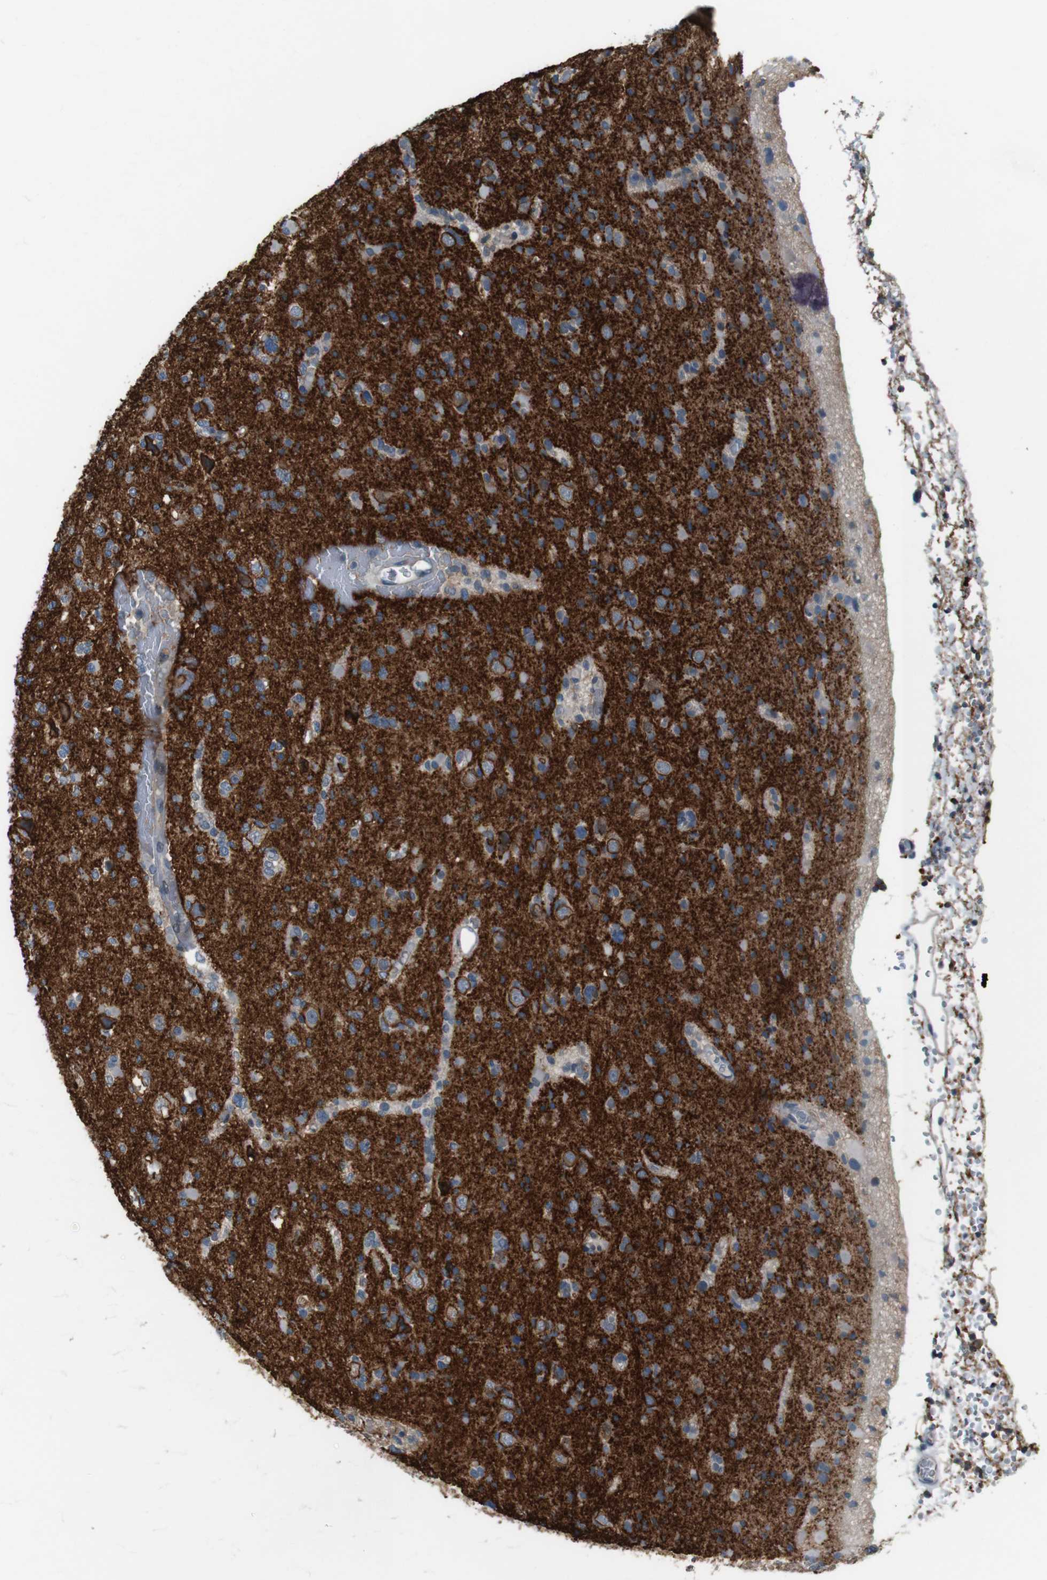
{"staining": {"intensity": "strong", "quantity": "25%-75%", "location": "cytoplasmic/membranous"}, "tissue": "glioma", "cell_type": "Tumor cells", "image_type": "cancer", "snomed": [{"axis": "morphology", "description": "Glioma, malignant, Low grade"}, {"axis": "topography", "description": "Brain"}], "caption": "Glioma stained for a protein demonstrates strong cytoplasmic/membranous positivity in tumor cells.", "gene": "ATP2B1", "patient": {"sex": "female", "age": 22}}